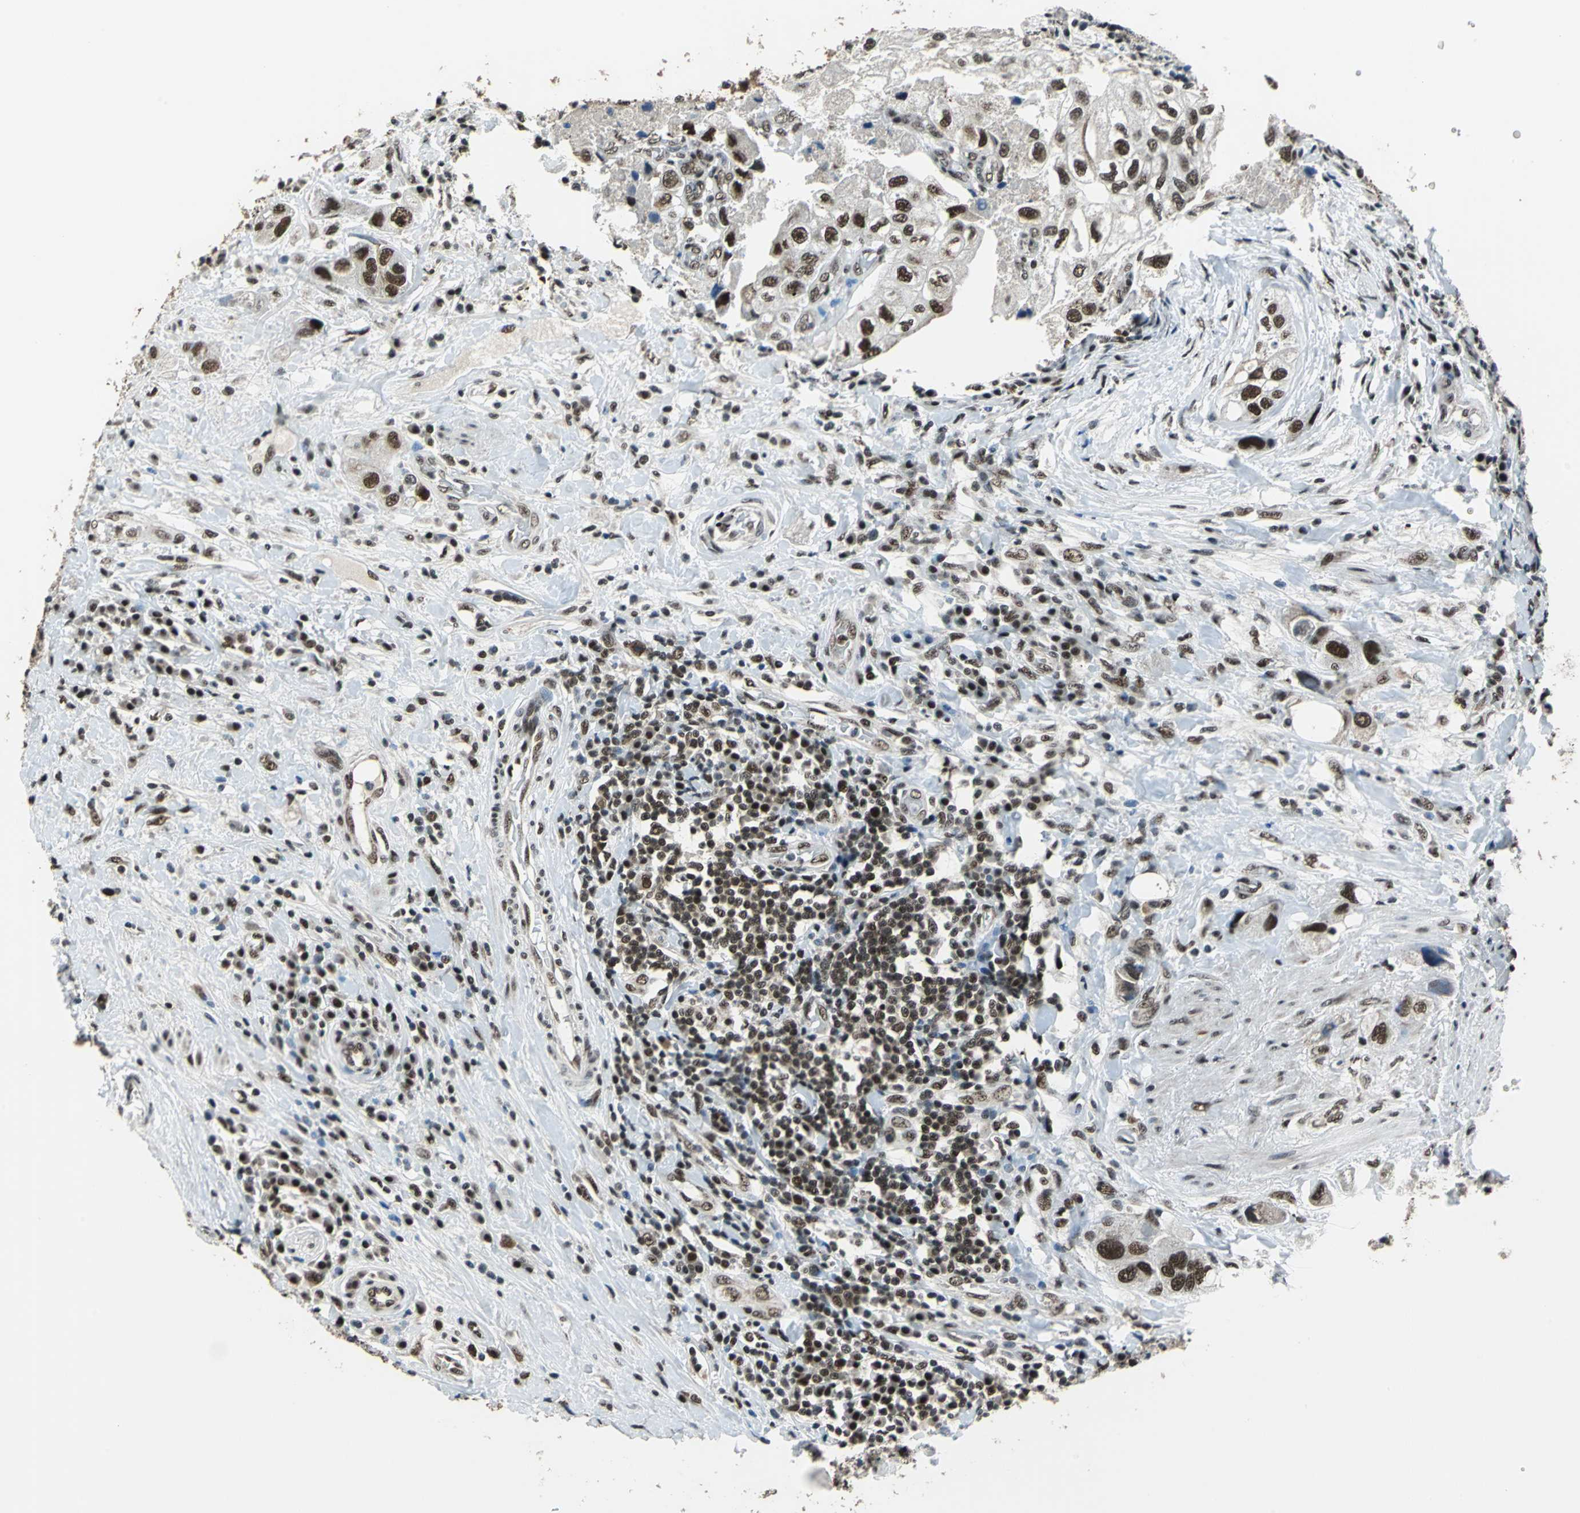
{"staining": {"intensity": "moderate", "quantity": "25%-75%", "location": "nuclear"}, "tissue": "urothelial cancer", "cell_type": "Tumor cells", "image_type": "cancer", "snomed": [{"axis": "morphology", "description": "Urothelial carcinoma, High grade"}, {"axis": "topography", "description": "Urinary bladder"}], "caption": "Moderate nuclear protein staining is appreciated in about 25%-75% of tumor cells in urothelial cancer. (IHC, brightfield microscopy, high magnification).", "gene": "BCLAF1", "patient": {"sex": "female", "age": 64}}